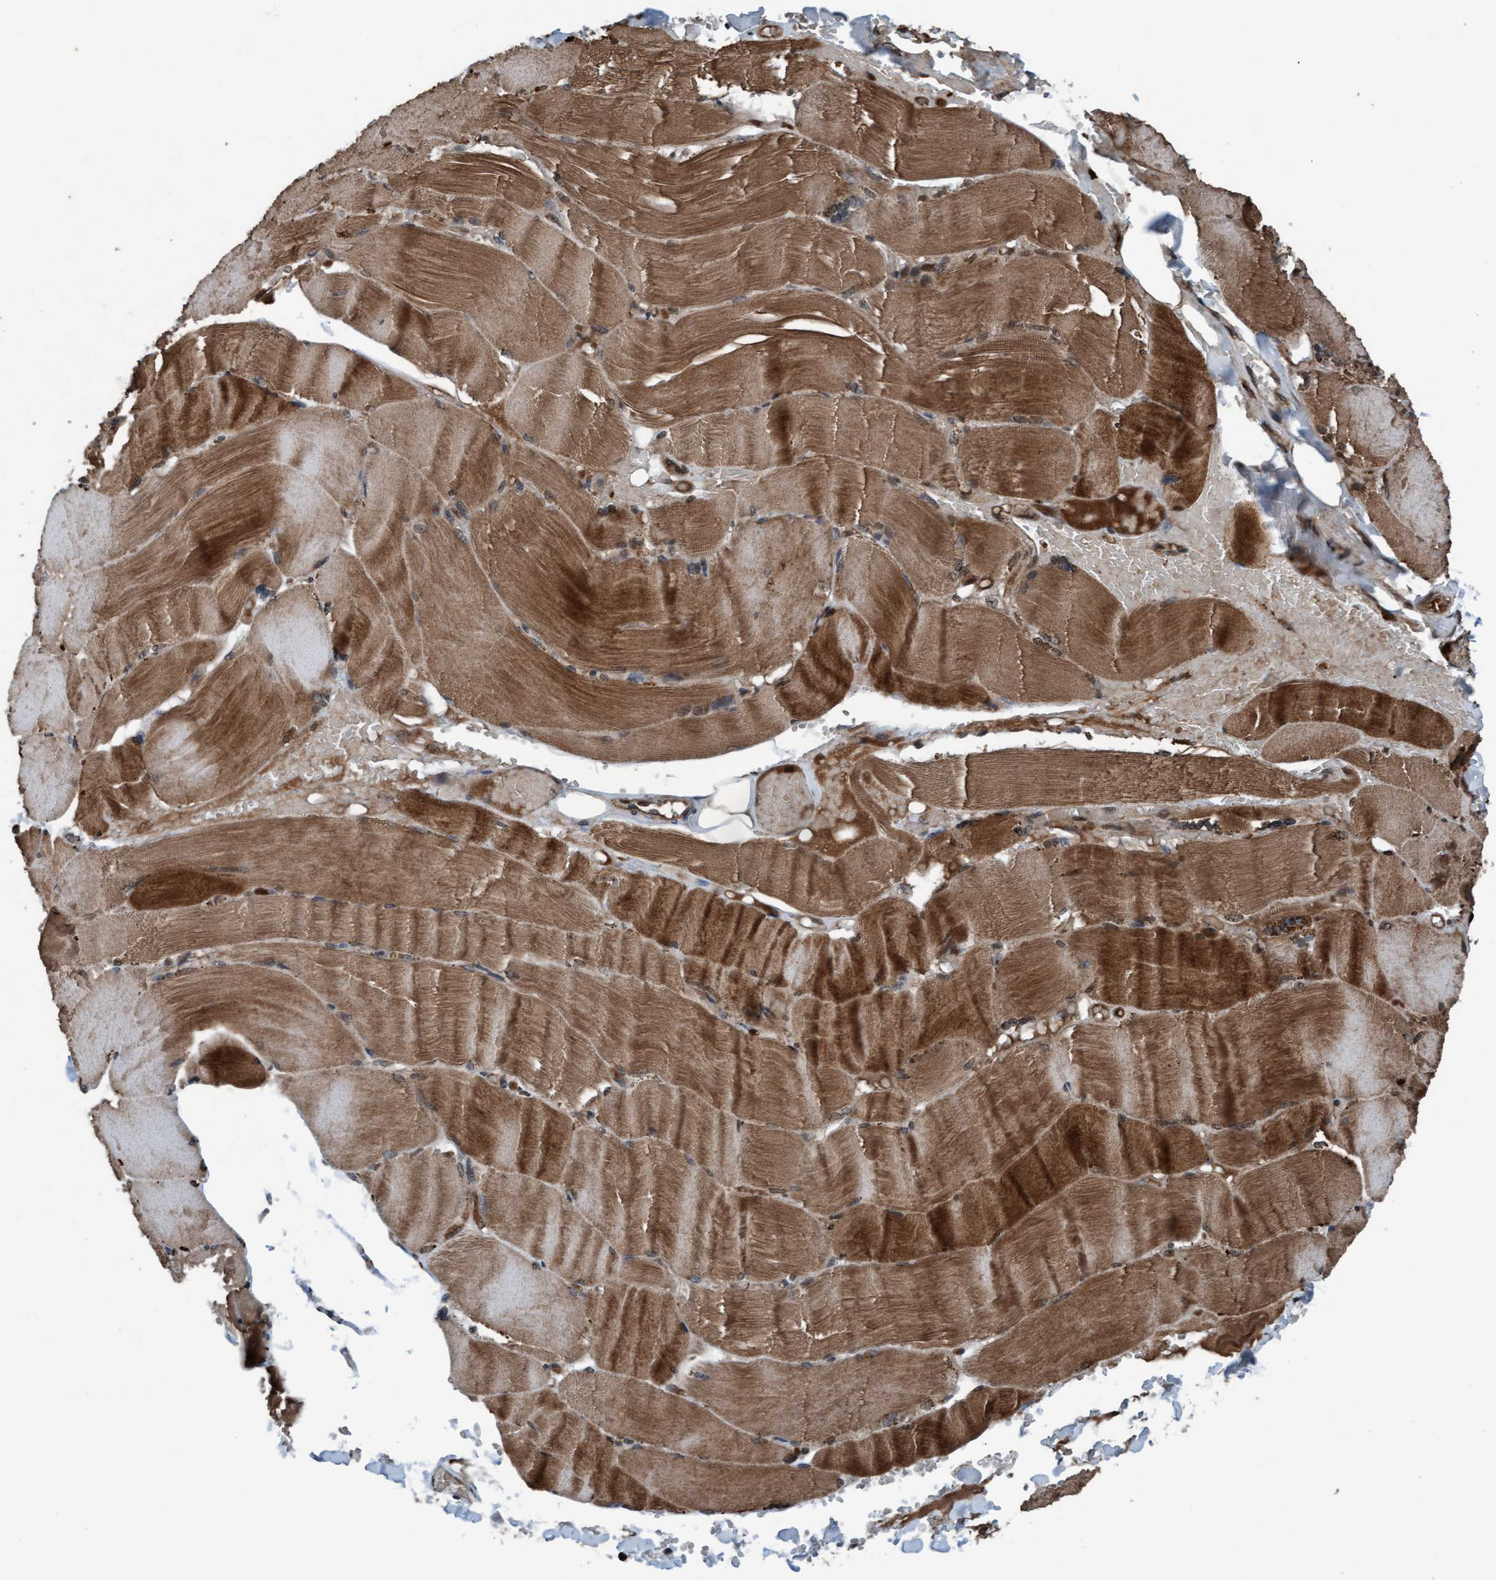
{"staining": {"intensity": "strong", "quantity": ">75%", "location": "cytoplasmic/membranous"}, "tissue": "skeletal muscle", "cell_type": "Myocytes", "image_type": "normal", "snomed": [{"axis": "morphology", "description": "Normal tissue, NOS"}, {"axis": "topography", "description": "Skin"}, {"axis": "topography", "description": "Skeletal muscle"}], "caption": "This histopathology image demonstrates immunohistochemistry (IHC) staining of normal skeletal muscle, with high strong cytoplasmic/membranous expression in approximately >75% of myocytes.", "gene": "PLXNB2", "patient": {"sex": "male", "age": 83}}